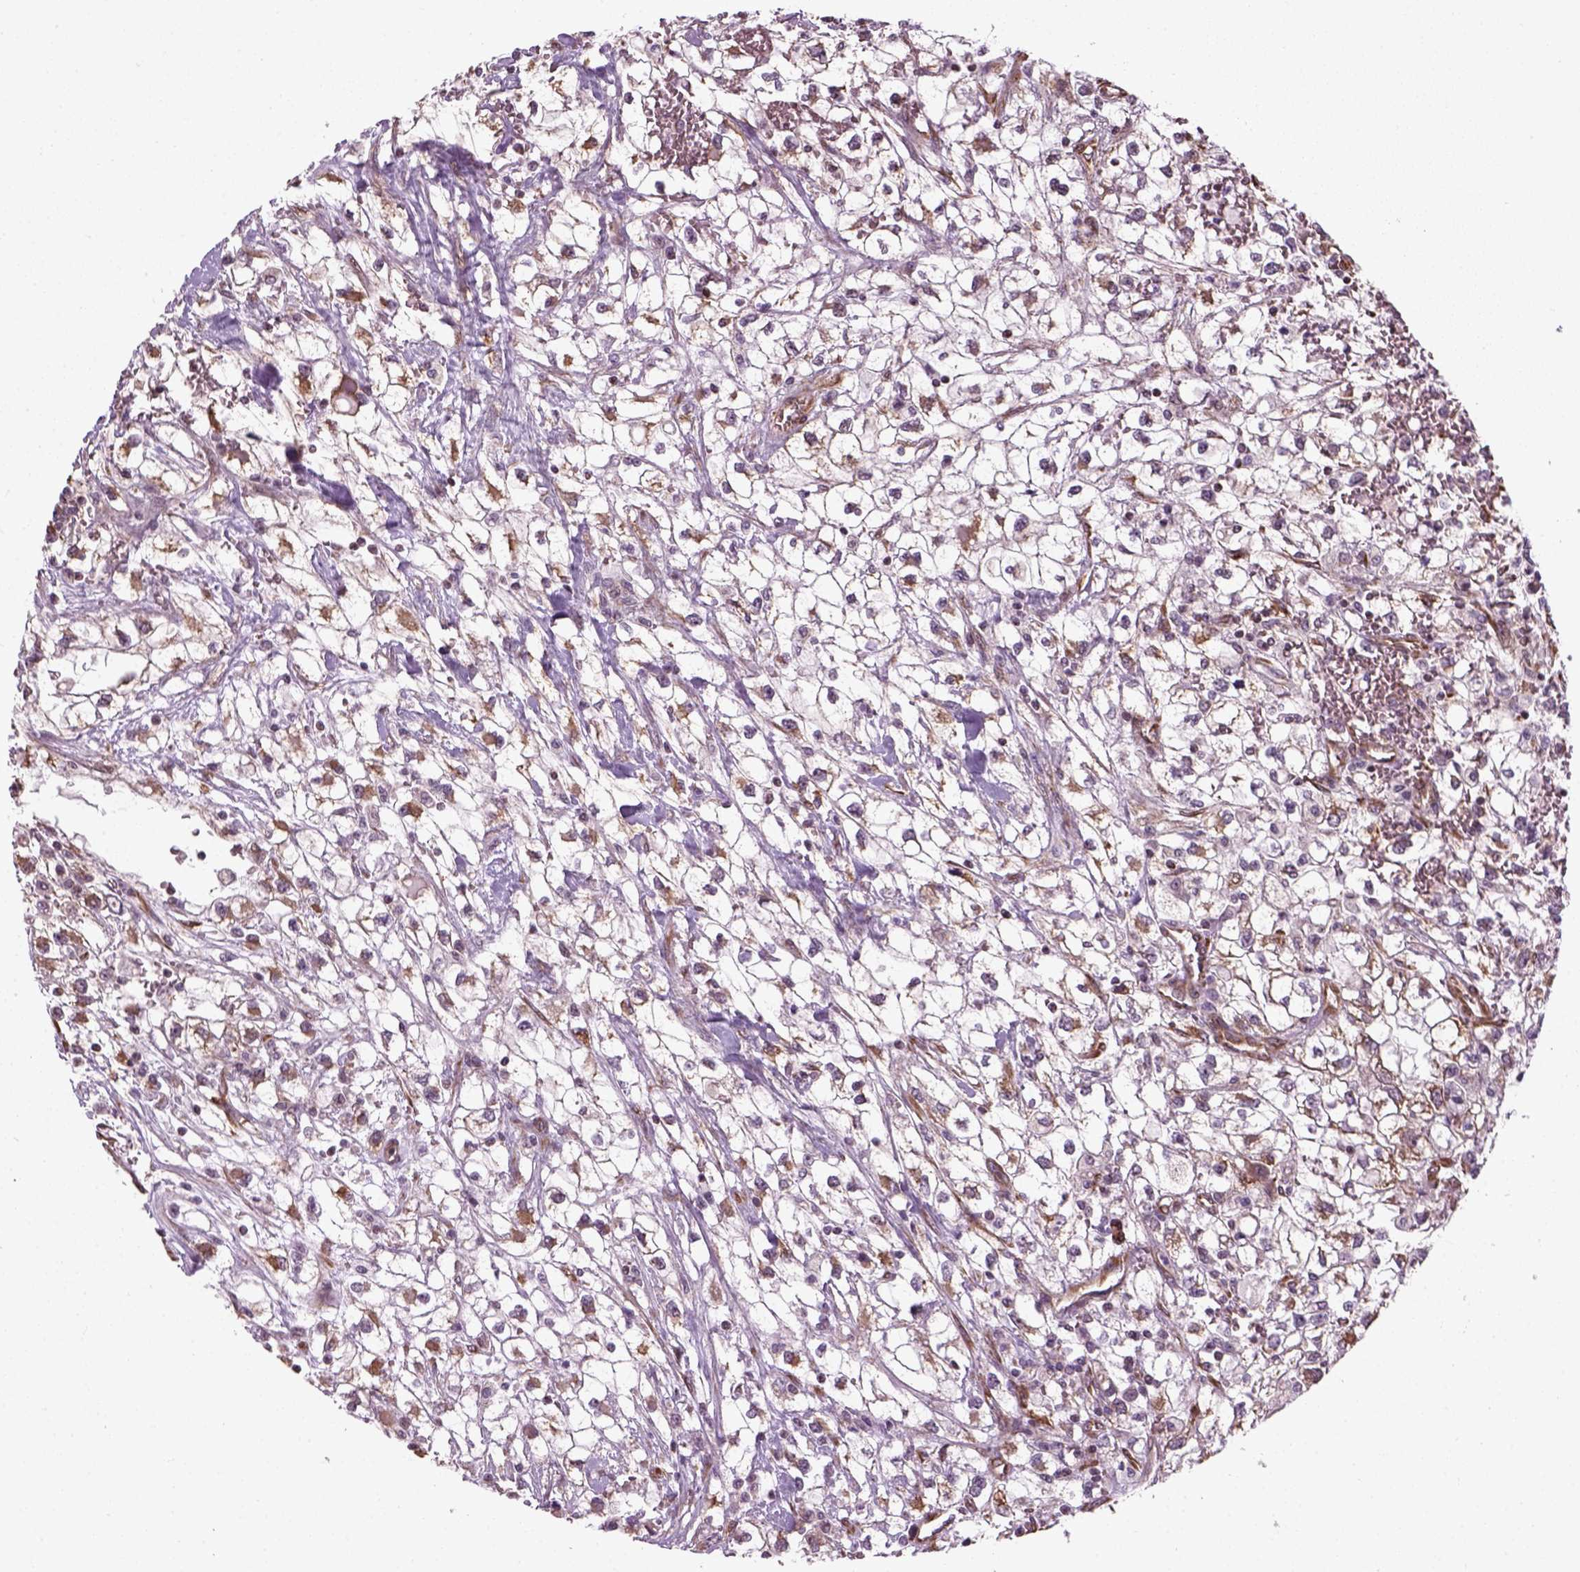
{"staining": {"intensity": "moderate", "quantity": "25%-75%", "location": "cytoplasmic/membranous"}, "tissue": "renal cancer", "cell_type": "Tumor cells", "image_type": "cancer", "snomed": [{"axis": "morphology", "description": "Adenocarcinoma, NOS"}, {"axis": "topography", "description": "Kidney"}], "caption": "DAB (3,3'-diaminobenzidine) immunohistochemical staining of renal cancer (adenocarcinoma) demonstrates moderate cytoplasmic/membranous protein expression in approximately 25%-75% of tumor cells.", "gene": "XK", "patient": {"sex": "male", "age": 59}}